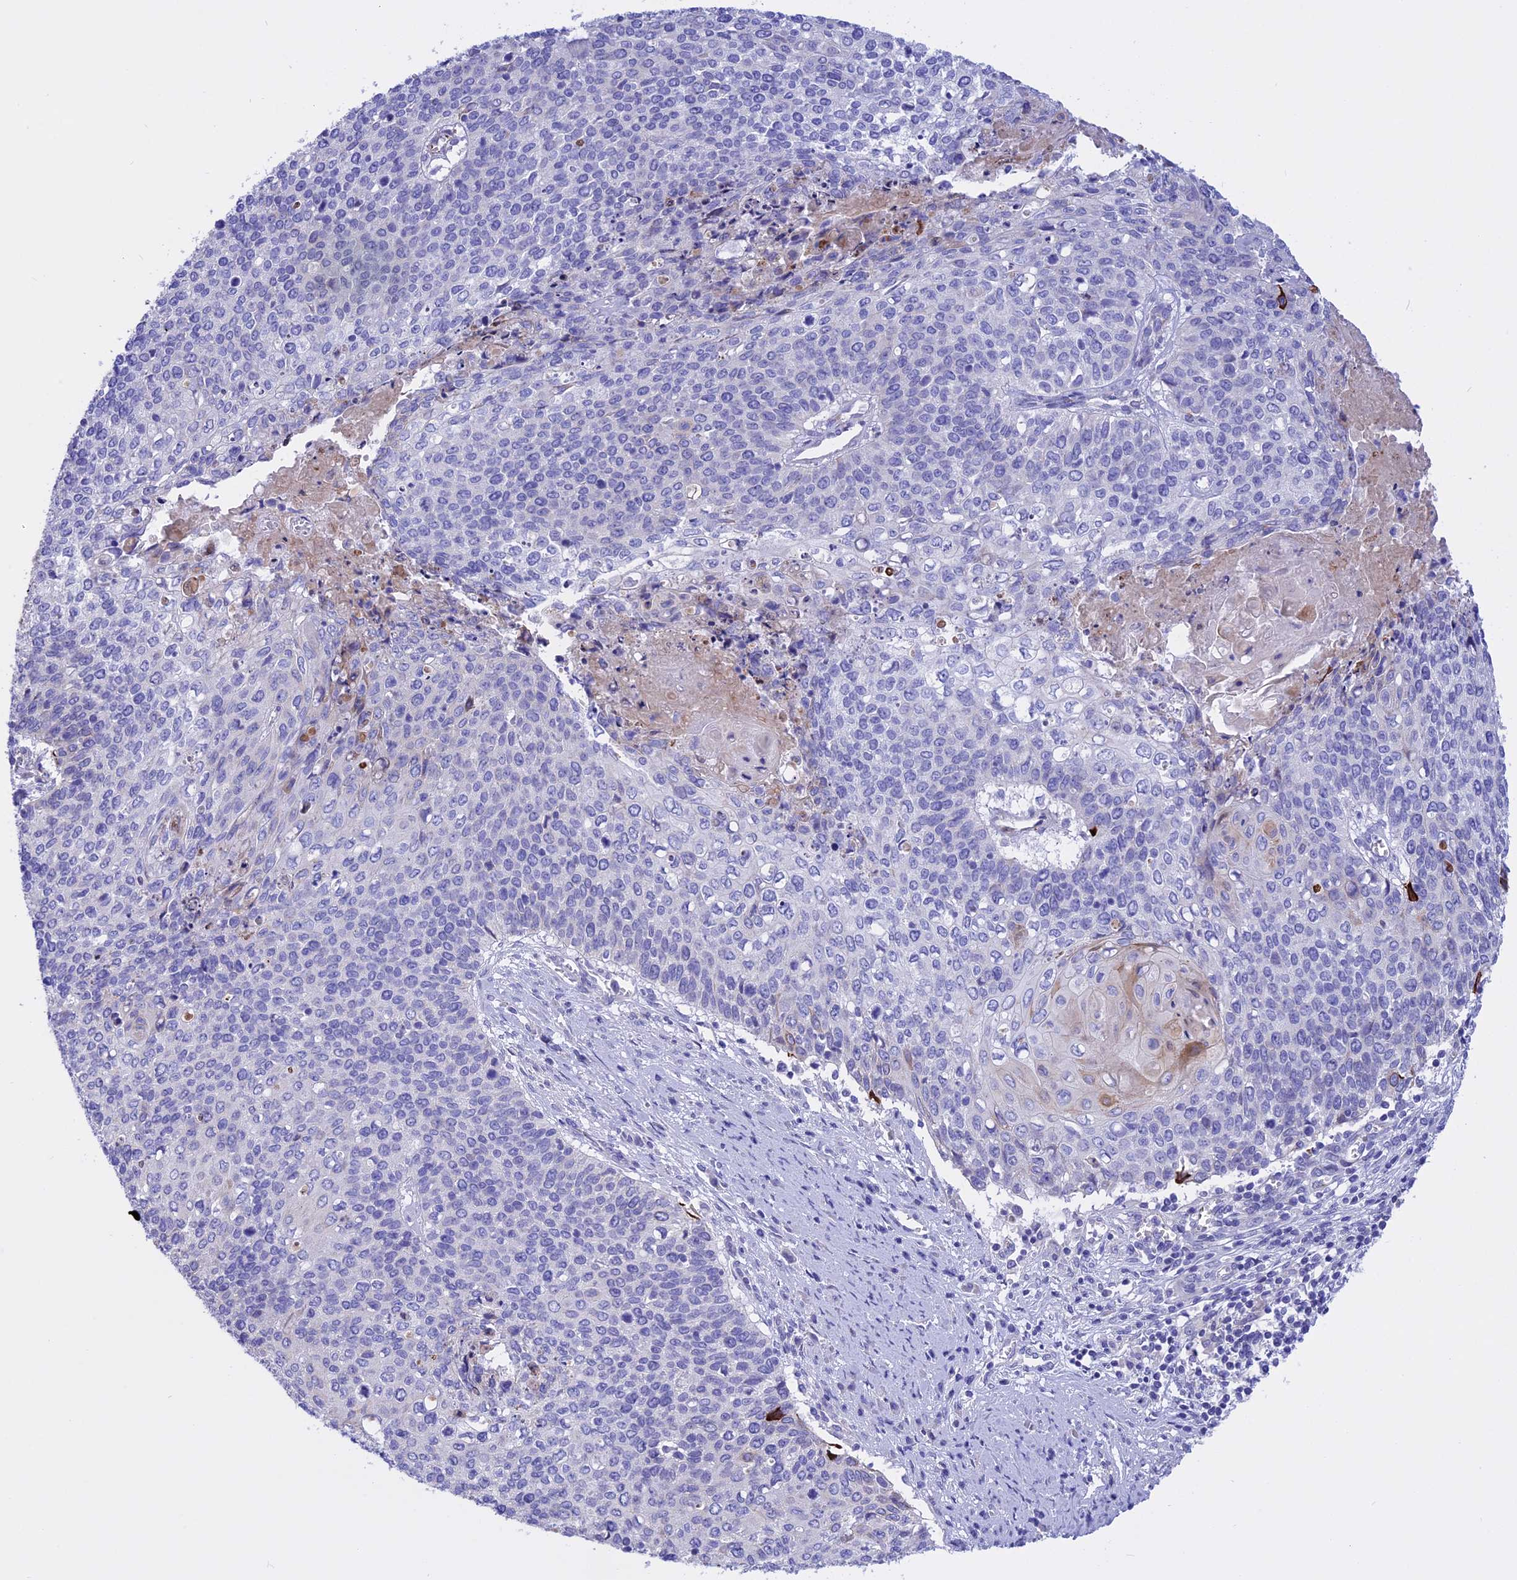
{"staining": {"intensity": "negative", "quantity": "none", "location": "none"}, "tissue": "cervical cancer", "cell_type": "Tumor cells", "image_type": "cancer", "snomed": [{"axis": "morphology", "description": "Squamous cell carcinoma, NOS"}, {"axis": "topography", "description": "Cervix"}], "caption": "Human squamous cell carcinoma (cervical) stained for a protein using immunohistochemistry exhibits no positivity in tumor cells.", "gene": "TMEM138", "patient": {"sex": "female", "age": 39}}